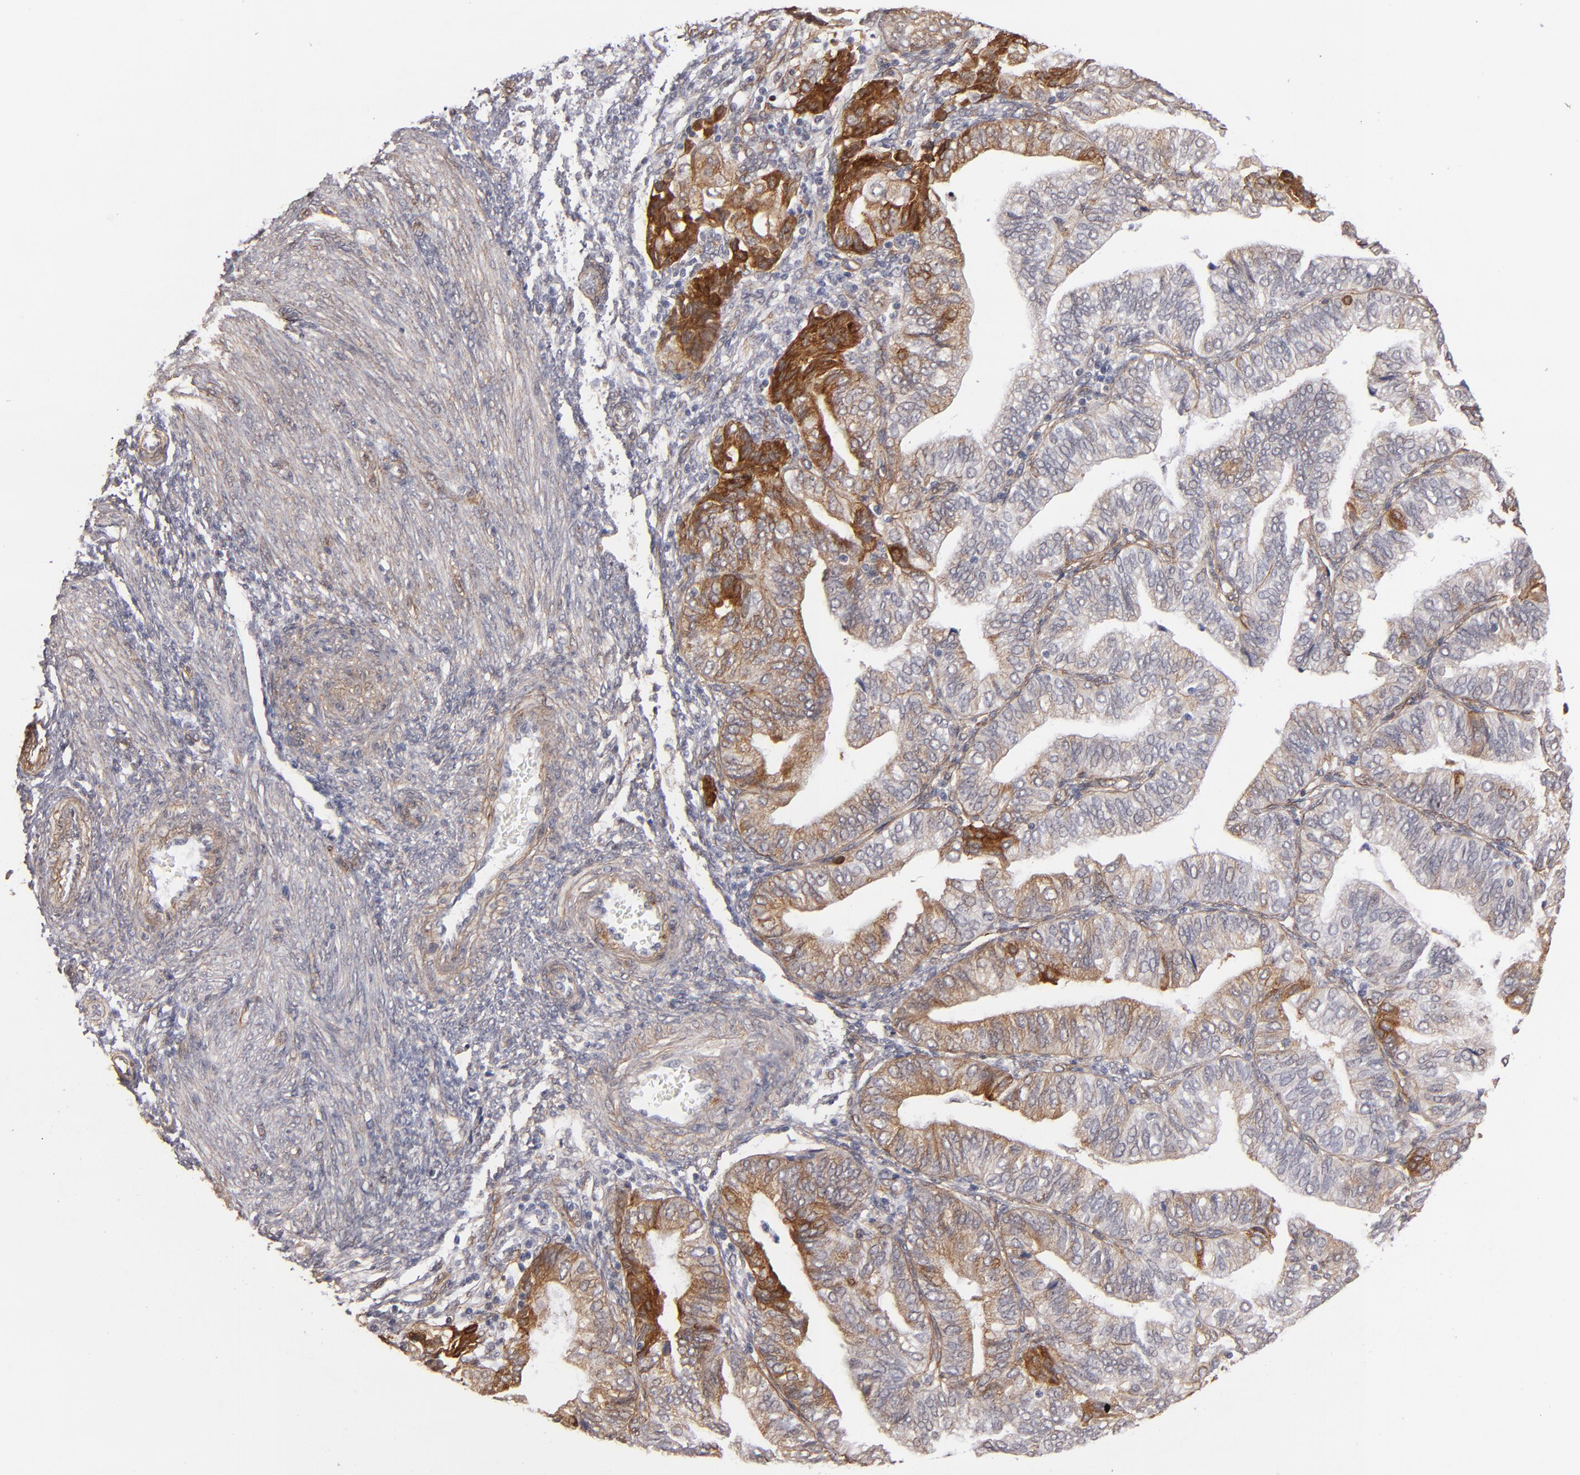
{"staining": {"intensity": "strong", "quantity": "<25%", "location": "cytoplasmic/membranous"}, "tissue": "endometrial cancer", "cell_type": "Tumor cells", "image_type": "cancer", "snomed": [{"axis": "morphology", "description": "Adenocarcinoma, NOS"}, {"axis": "topography", "description": "Endometrium"}], "caption": "A high-resolution histopathology image shows immunohistochemistry staining of endometrial cancer, which exhibits strong cytoplasmic/membranous staining in approximately <25% of tumor cells.", "gene": "LAMC1", "patient": {"sex": "female", "age": 51}}